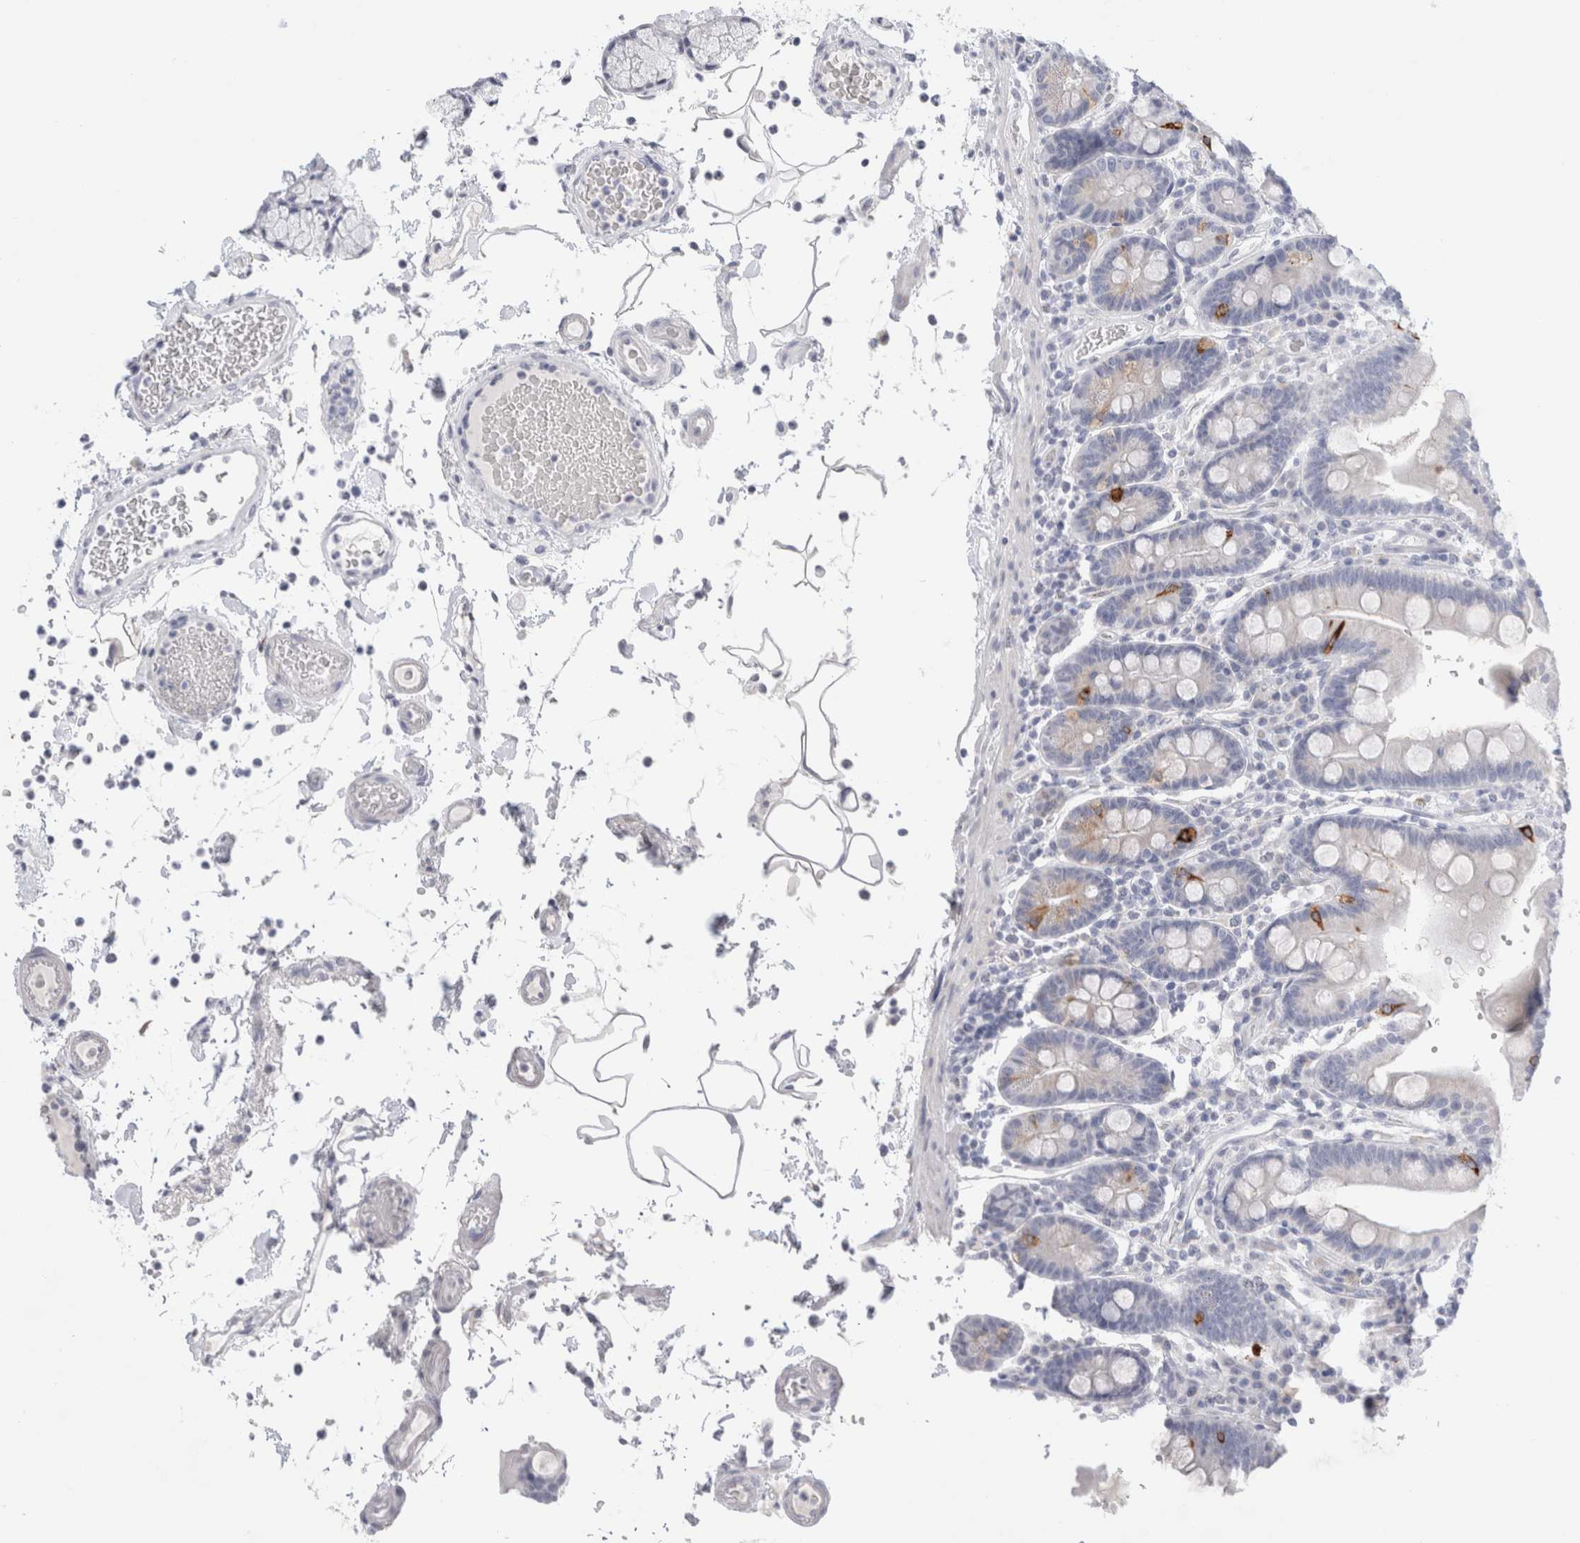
{"staining": {"intensity": "moderate", "quantity": "<25%", "location": "cytoplasmic/membranous"}, "tissue": "duodenum", "cell_type": "Glandular cells", "image_type": "normal", "snomed": [{"axis": "morphology", "description": "Normal tissue, NOS"}, {"axis": "topography", "description": "Small intestine, NOS"}], "caption": "Immunohistochemistry (IHC) image of unremarkable human duodenum stained for a protein (brown), which shows low levels of moderate cytoplasmic/membranous staining in about <25% of glandular cells.", "gene": "MUC15", "patient": {"sex": "female", "age": 71}}